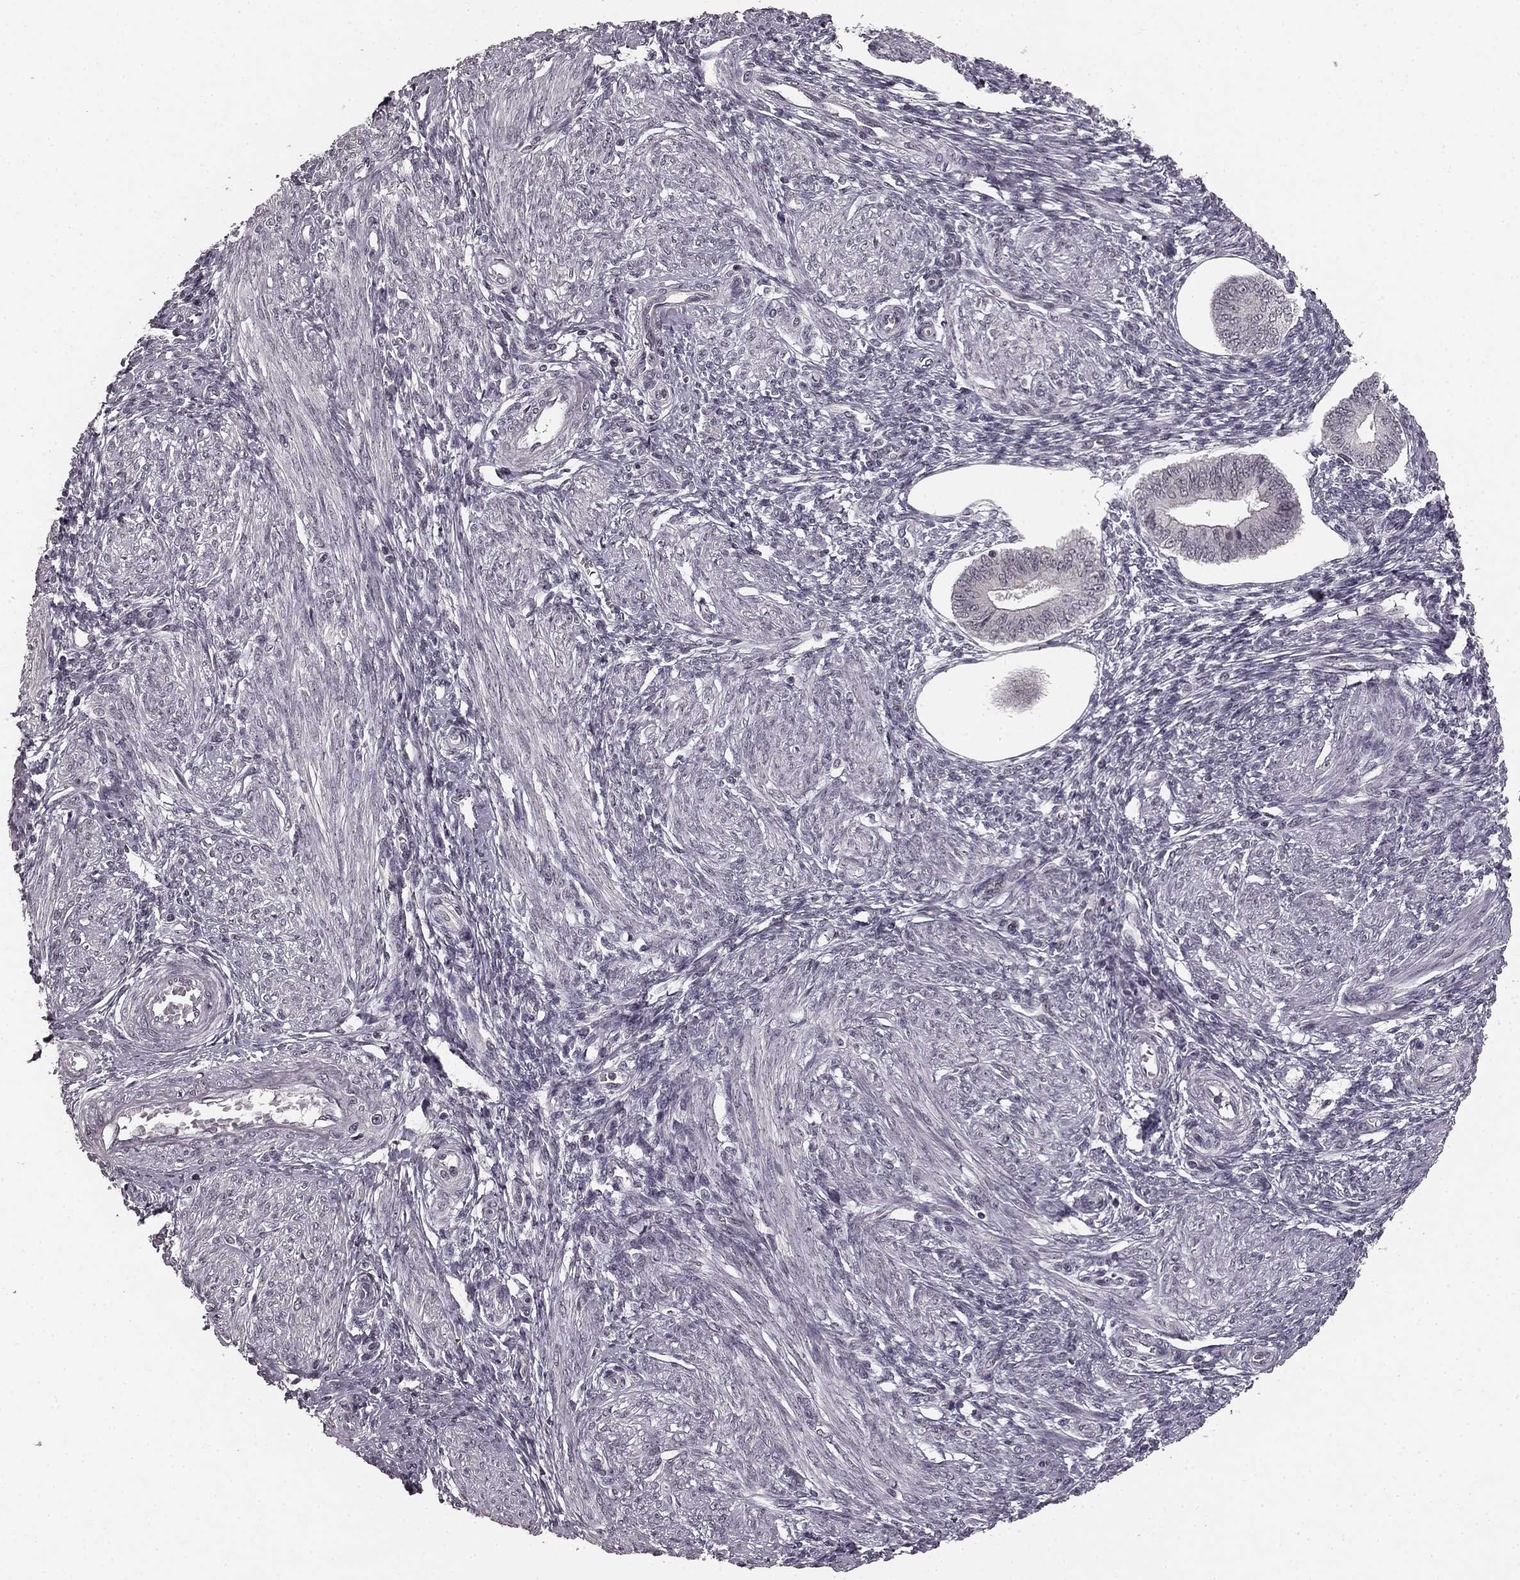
{"staining": {"intensity": "negative", "quantity": "none", "location": "none"}, "tissue": "endometrium", "cell_type": "Cells in endometrial stroma", "image_type": "normal", "snomed": [{"axis": "morphology", "description": "Normal tissue, NOS"}, {"axis": "topography", "description": "Endometrium"}], "caption": "IHC micrograph of unremarkable endometrium: endometrium stained with DAB (3,3'-diaminobenzidine) exhibits no significant protein staining in cells in endometrial stroma.", "gene": "HCN4", "patient": {"sex": "female", "age": 42}}